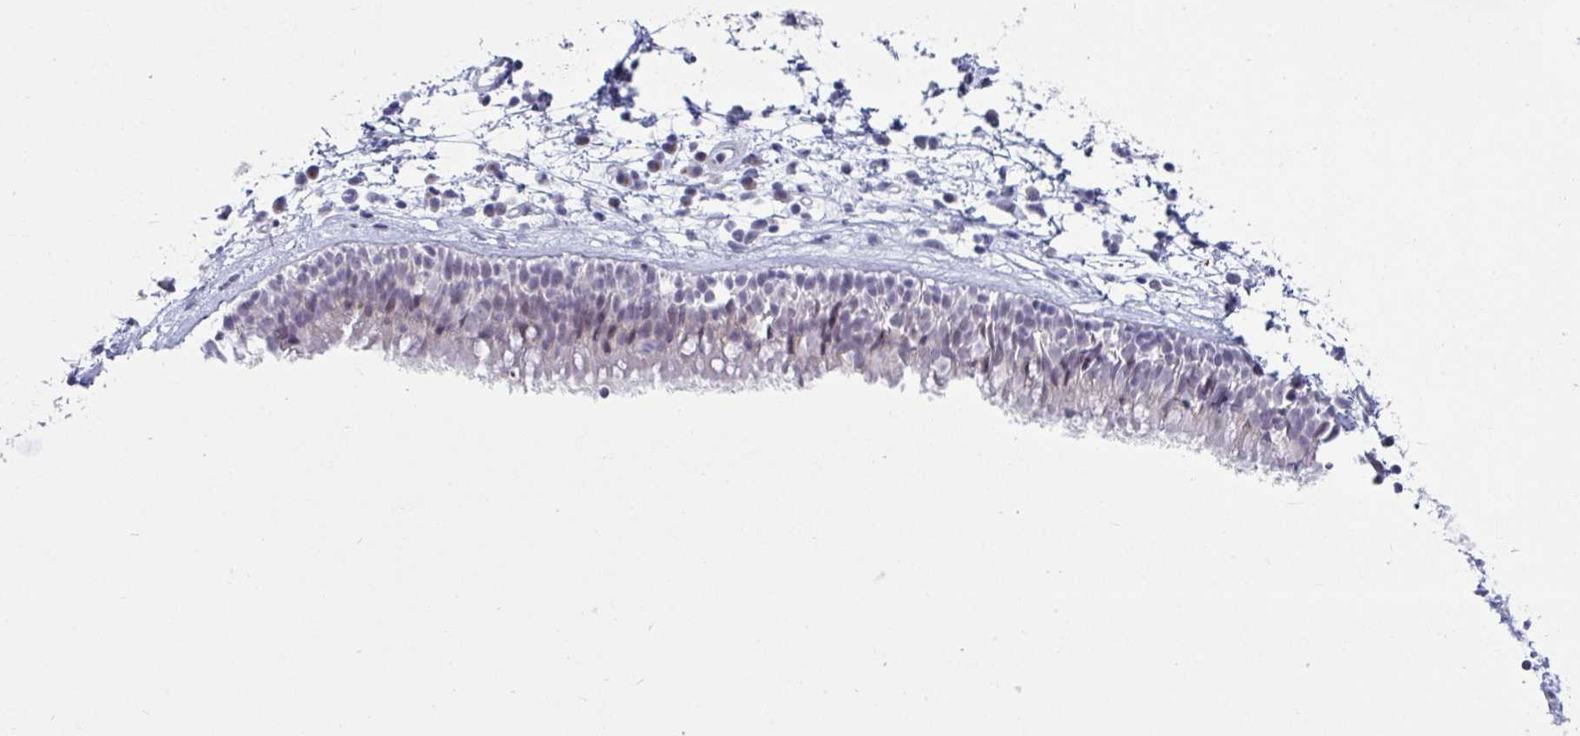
{"staining": {"intensity": "weak", "quantity": "<25%", "location": "nuclear"}, "tissue": "nasopharynx", "cell_type": "Respiratory epithelial cells", "image_type": "normal", "snomed": [{"axis": "morphology", "description": "Normal tissue, NOS"}, {"axis": "topography", "description": "Nasopharynx"}], "caption": "Immunohistochemistry (IHC) of unremarkable nasopharynx displays no positivity in respiratory epithelial cells. (DAB (3,3'-diaminobenzidine) immunohistochemistry visualized using brightfield microscopy, high magnification).", "gene": "VSIG10L", "patient": {"sex": "male", "age": 24}}